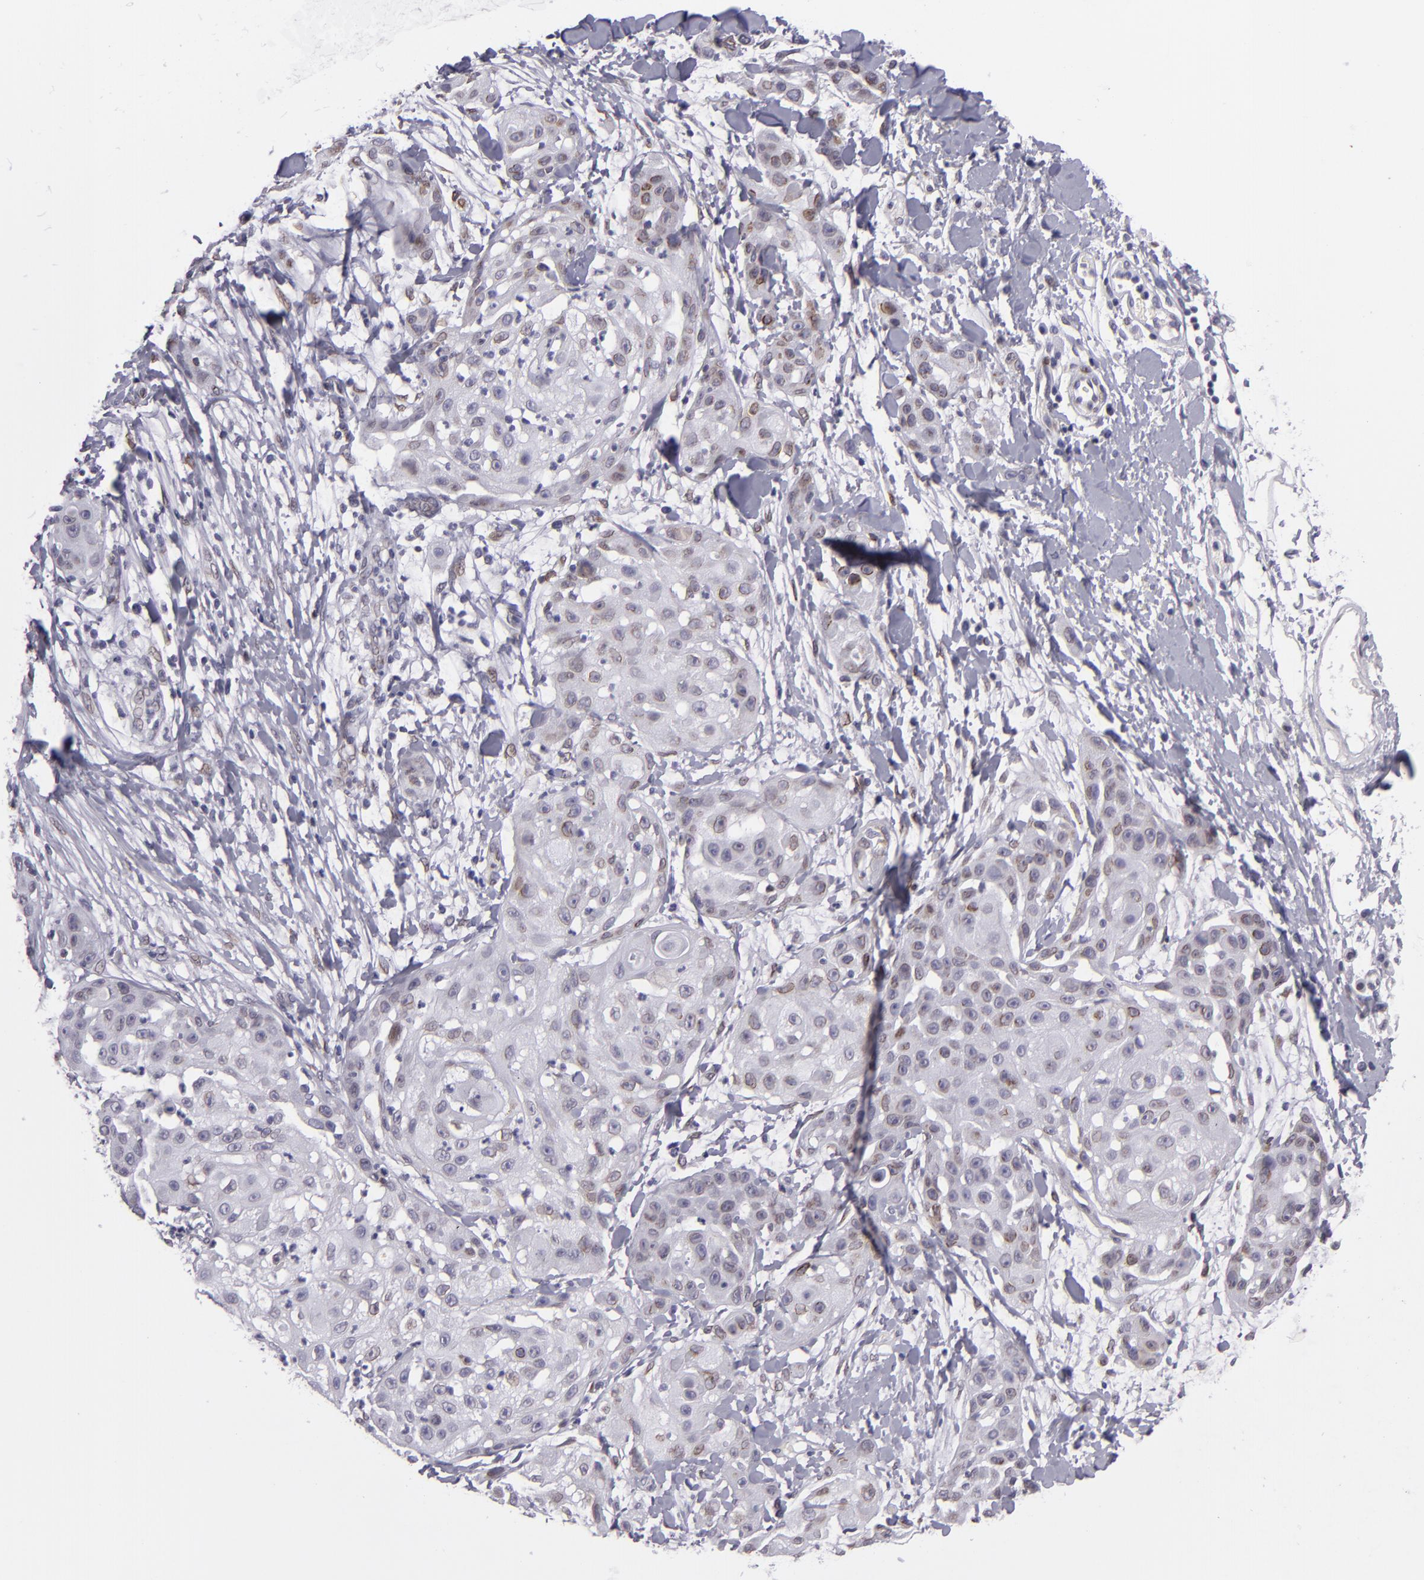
{"staining": {"intensity": "weak", "quantity": "<25%", "location": "nuclear"}, "tissue": "skin cancer", "cell_type": "Tumor cells", "image_type": "cancer", "snomed": [{"axis": "morphology", "description": "Squamous cell carcinoma, NOS"}, {"axis": "topography", "description": "Skin"}], "caption": "Immunohistochemistry (IHC) histopathology image of skin cancer (squamous cell carcinoma) stained for a protein (brown), which exhibits no staining in tumor cells.", "gene": "EMD", "patient": {"sex": "female", "age": 57}}